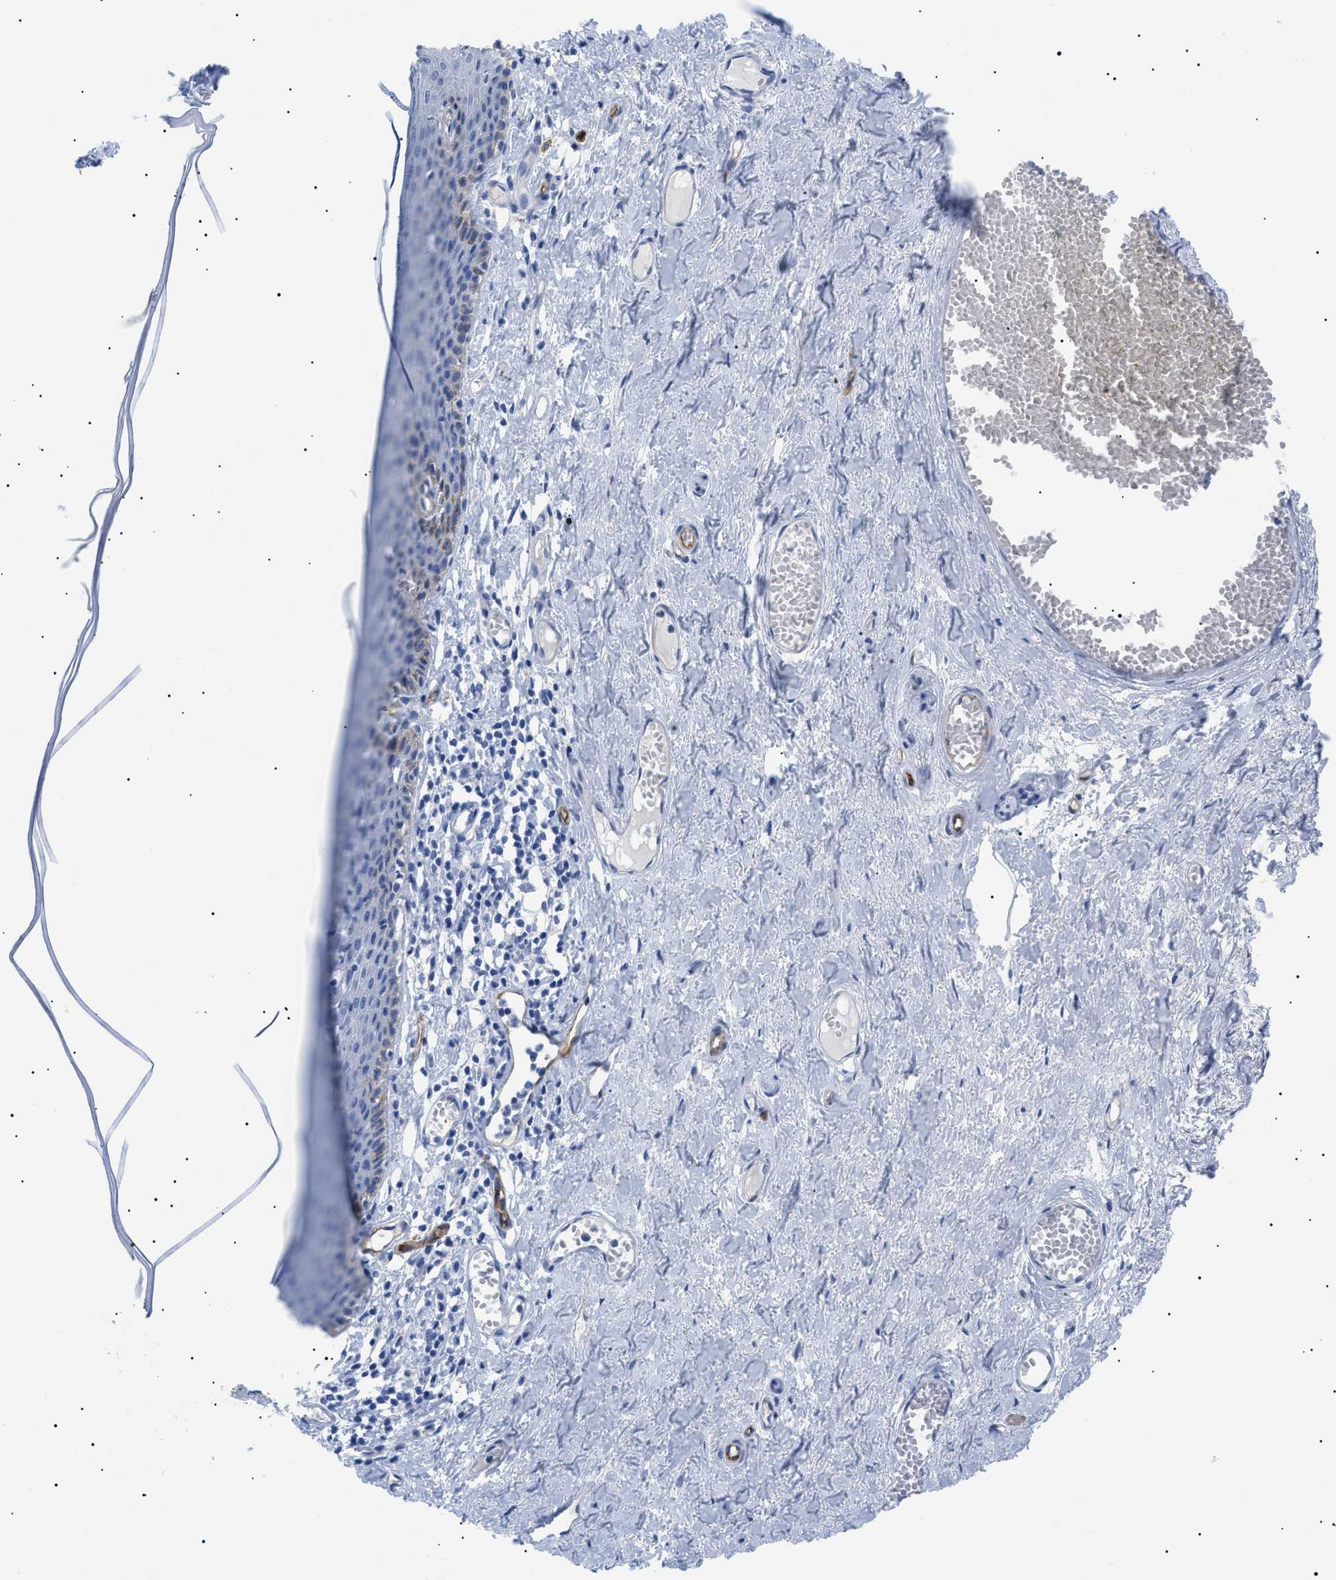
{"staining": {"intensity": "weak", "quantity": "<25%", "location": "cytoplasmic/membranous"}, "tissue": "skin", "cell_type": "Epidermal cells", "image_type": "normal", "snomed": [{"axis": "morphology", "description": "Normal tissue, NOS"}, {"axis": "topography", "description": "Adipose tissue"}, {"axis": "topography", "description": "Vascular tissue"}, {"axis": "topography", "description": "Anal"}, {"axis": "topography", "description": "Peripheral nerve tissue"}], "caption": "Histopathology image shows no significant protein expression in epidermal cells of normal skin.", "gene": "PODXL", "patient": {"sex": "female", "age": 54}}